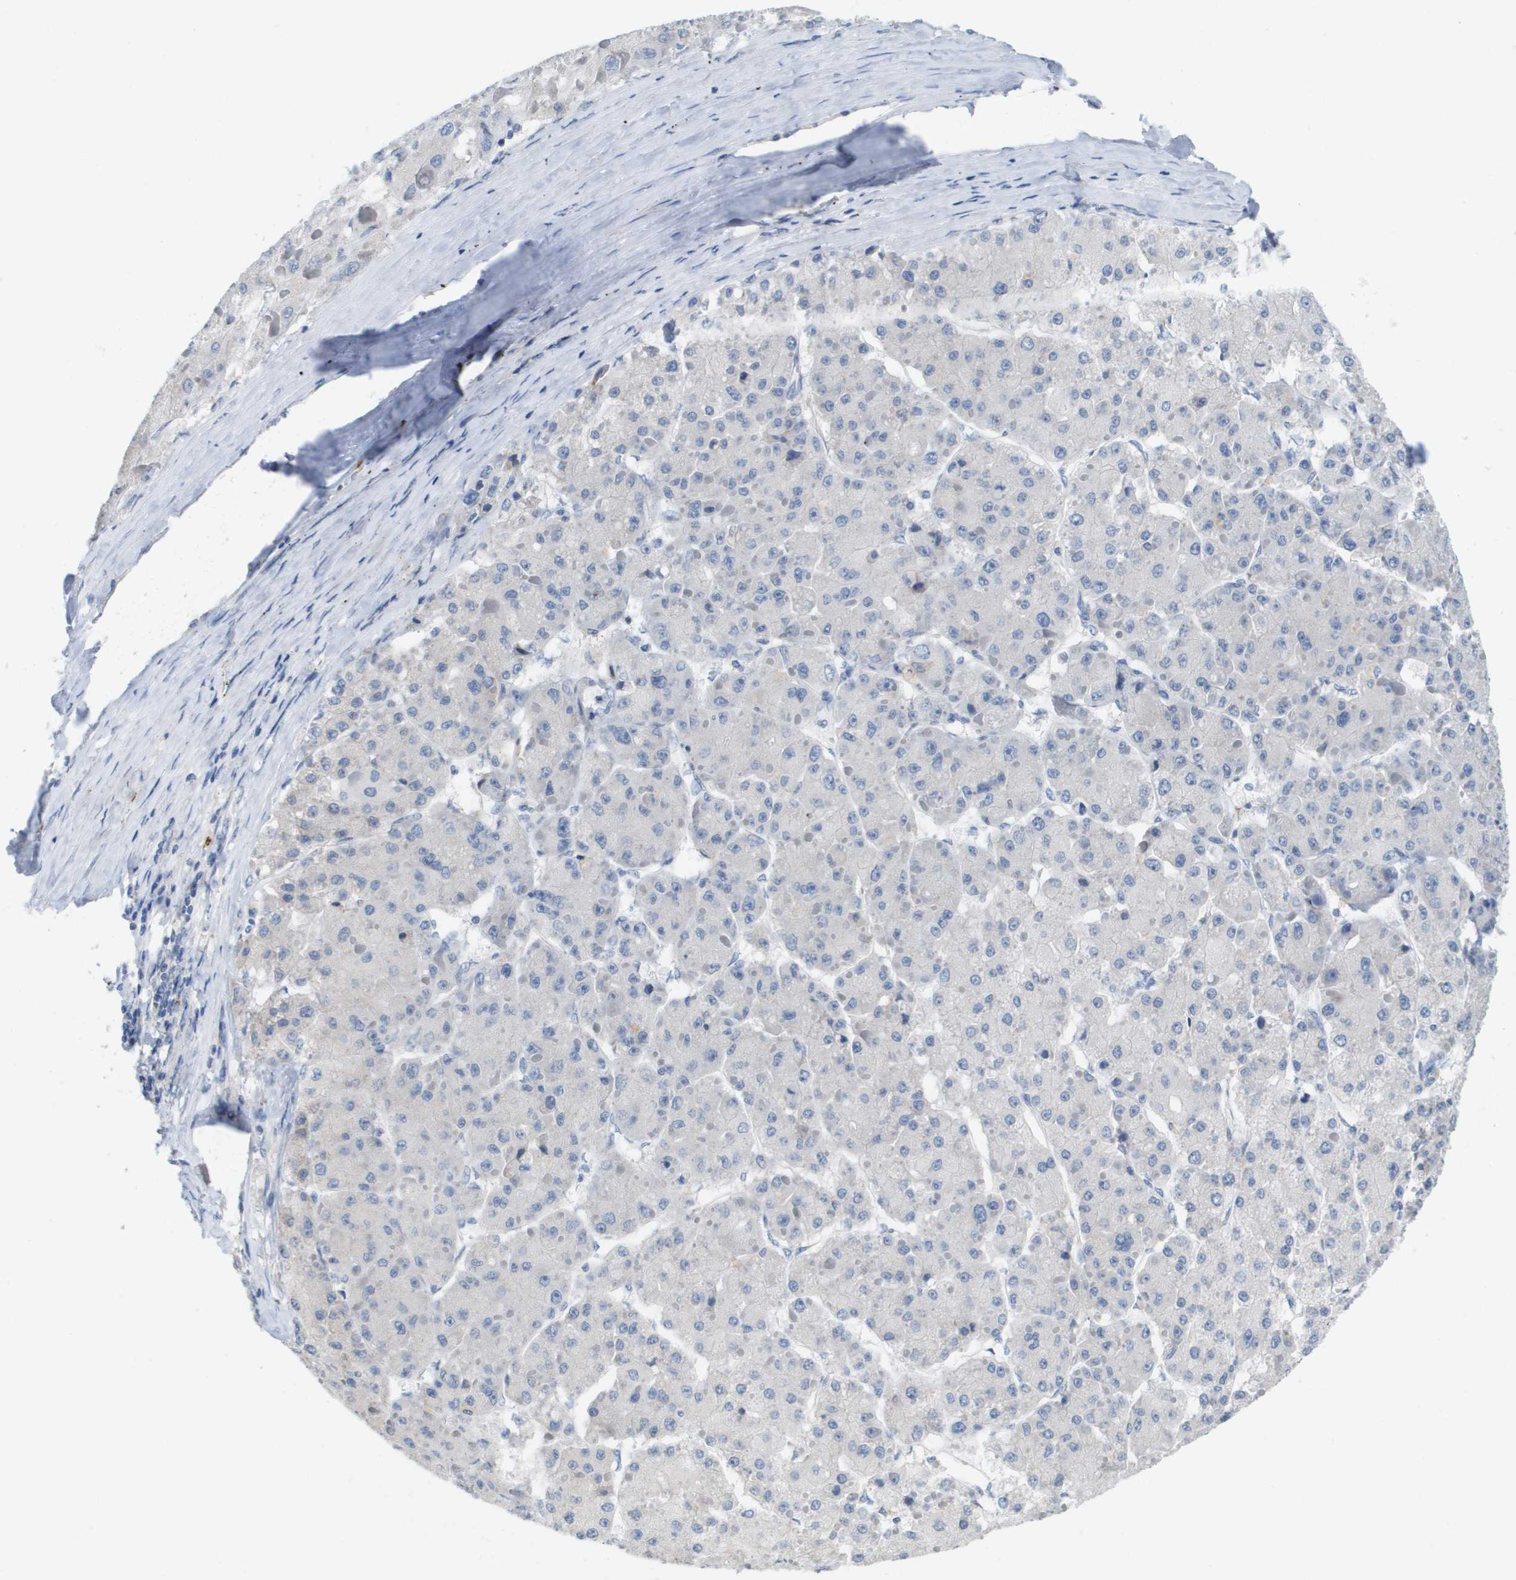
{"staining": {"intensity": "negative", "quantity": "none", "location": "none"}, "tissue": "liver cancer", "cell_type": "Tumor cells", "image_type": "cancer", "snomed": [{"axis": "morphology", "description": "Carcinoma, Hepatocellular, NOS"}, {"axis": "topography", "description": "Liver"}], "caption": "DAB immunohistochemical staining of human hepatocellular carcinoma (liver) exhibits no significant expression in tumor cells.", "gene": "CD3G", "patient": {"sex": "female", "age": 73}}